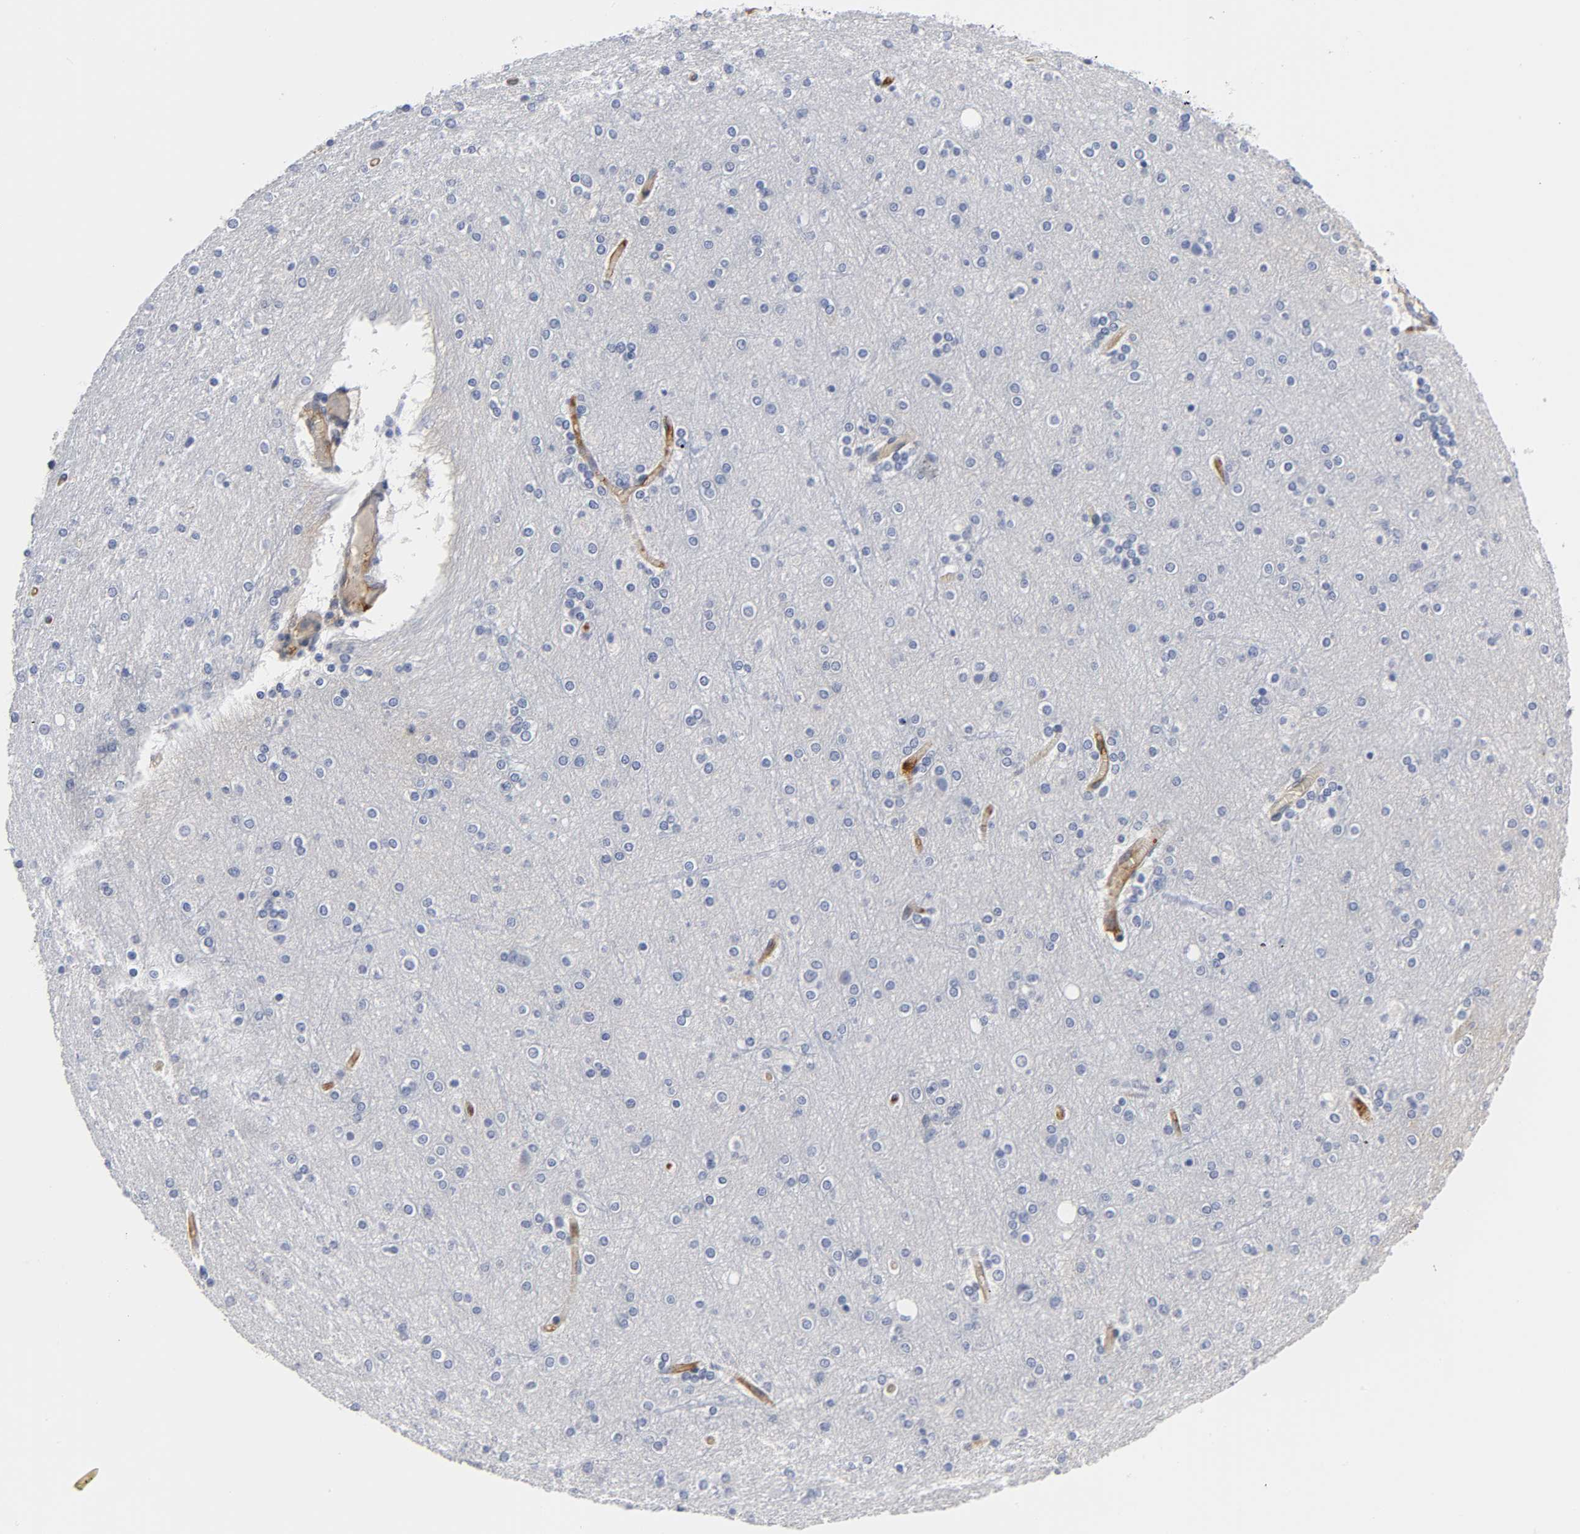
{"staining": {"intensity": "moderate", "quantity": ">75%", "location": "cytoplasmic/membranous"}, "tissue": "cerebral cortex", "cell_type": "Endothelial cells", "image_type": "normal", "snomed": [{"axis": "morphology", "description": "Normal tissue, NOS"}, {"axis": "topography", "description": "Cerebral cortex"}], "caption": "Immunohistochemical staining of normal cerebral cortex shows >75% levels of moderate cytoplasmic/membranous protein positivity in approximately >75% of endothelial cells. Nuclei are stained in blue.", "gene": "ICAM1", "patient": {"sex": "female", "age": 54}}